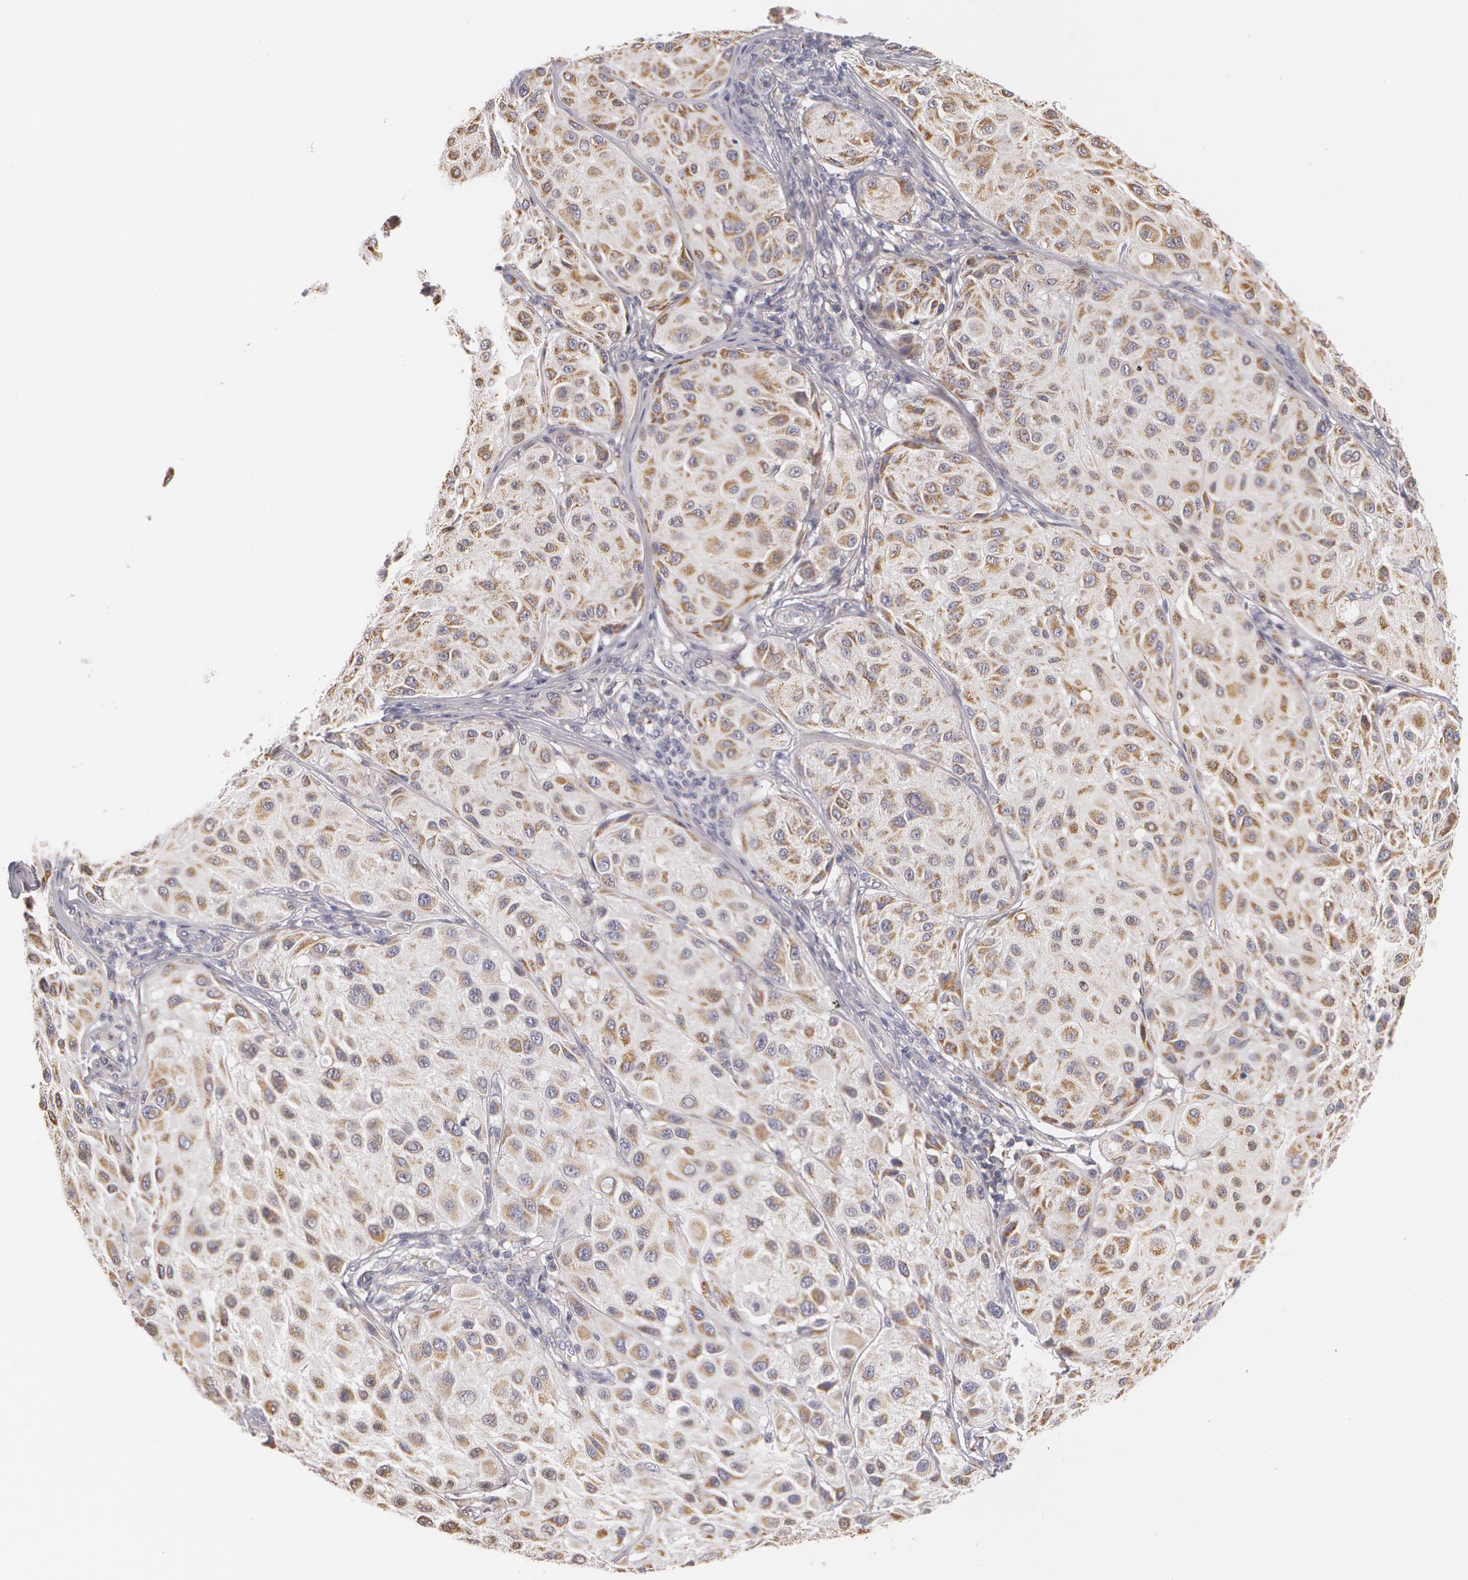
{"staining": {"intensity": "moderate", "quantity": "25%-75%", "location": "cytoplasmic/membranous"}, "tissue": "melanoma", "cell_type": "Tumor cells", "image_type": "cancer", "snomed": [{"axis": "morphology", "description": "Malignant melanoma, NOS"}, {"axis": "topography", "description": "Skin"}], "caption": "Immunohistochemistry (IHC) photomicrograph of human malignant melanoma stained for a protein (brown), which reveals medium levels of moderate cytoplasmic/membranous expression in approximately 25%-75% of tumor cells.", "gene": "KRT18", "patient": {"sex": "male", "age": 36}}